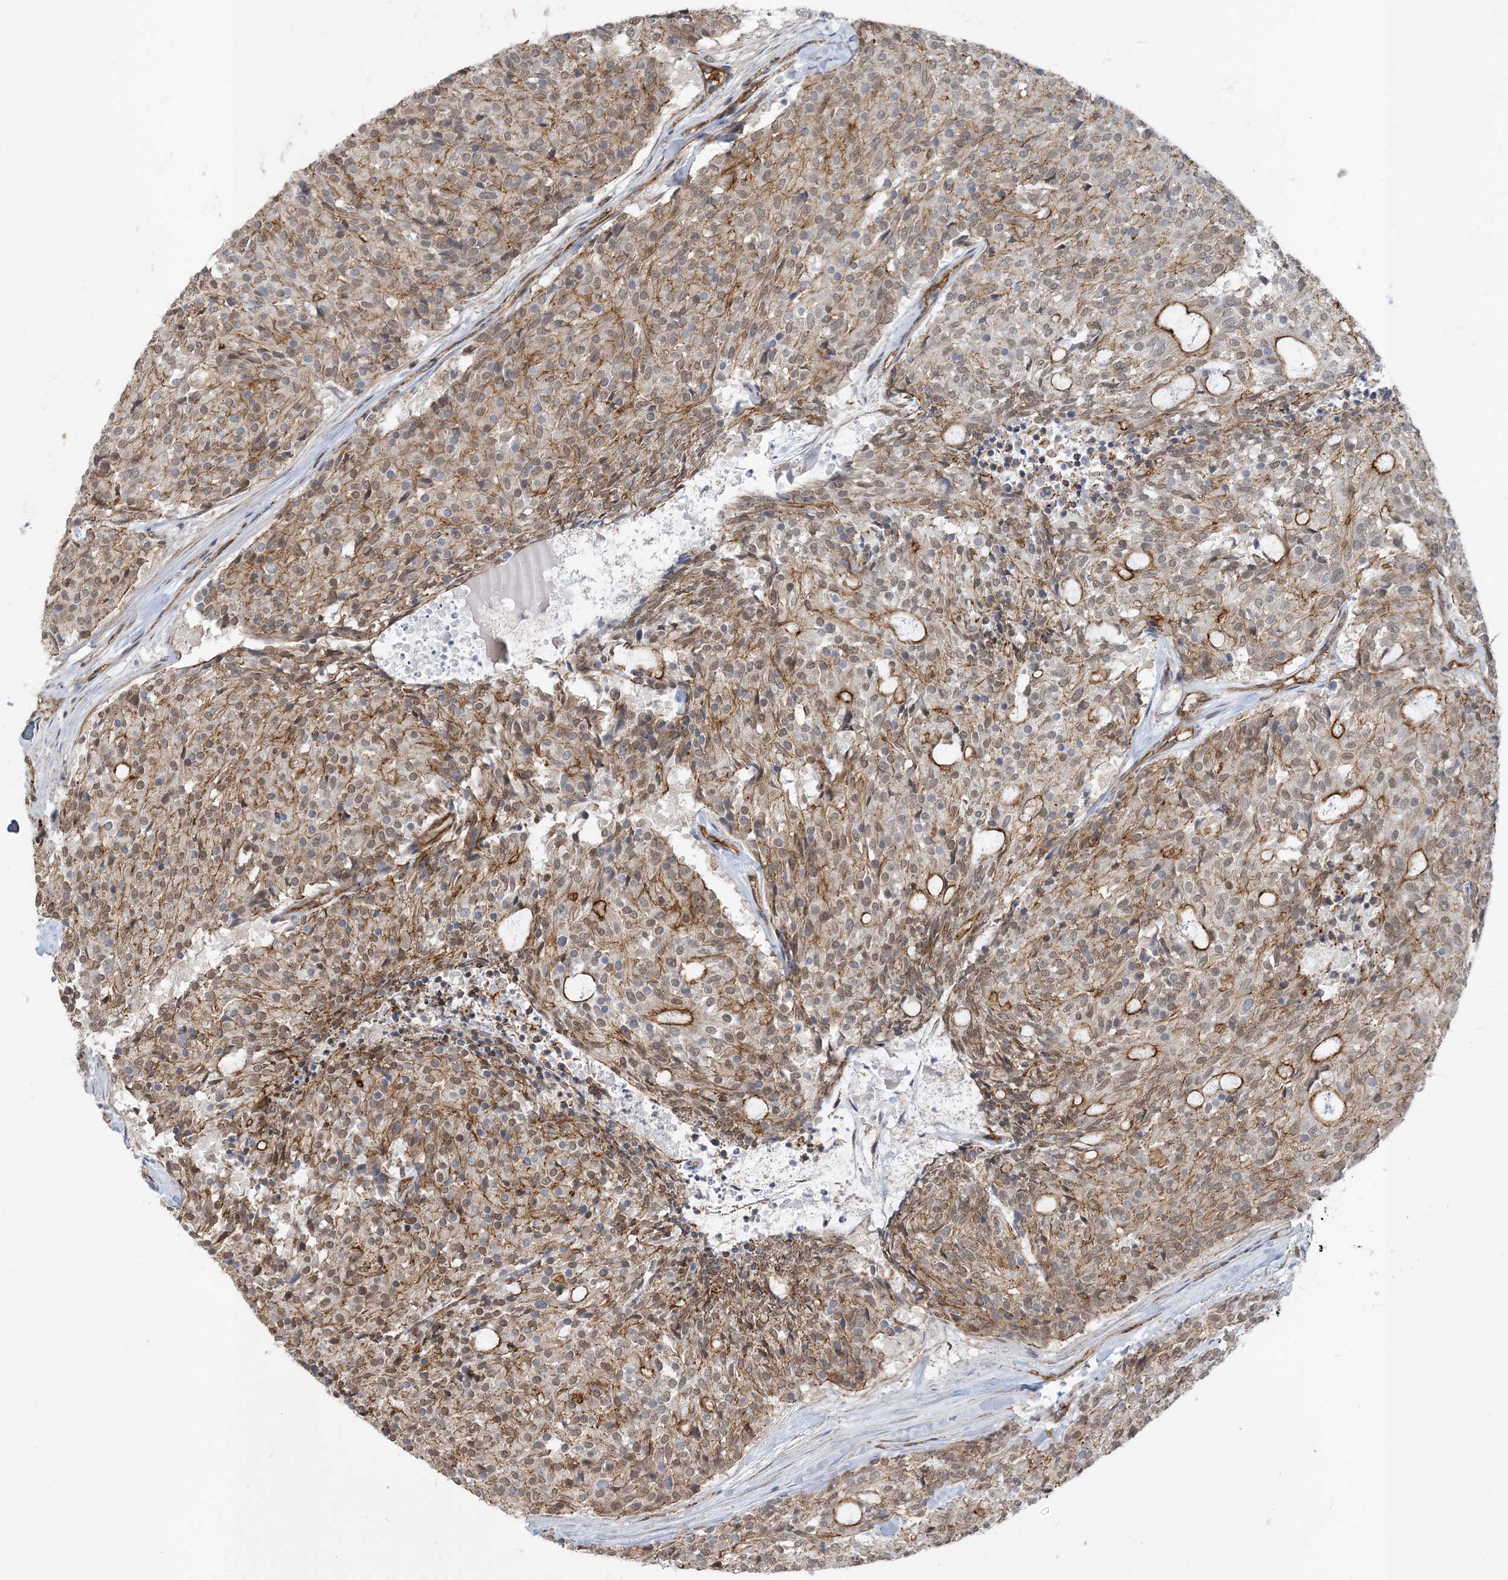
{"staining": {"intensity": "moderate", "quantity": ">75%", "location": "cytoplasmic/membranous,nuclear"}, "tissue": "carcinoid", "cell_type": "Tumor cells", "image_type": "cancer", "snomed": [{"axis": "morphology", "description": "Carcinoid, malignant, NOS"}, {"axis": "topography", "description": "Pancreas"}], "caption": "Immunohistochemical staining of human carcinoid demonstrates moderate cytoplasmic/membranous and nuclear protein staining in approximately >75% of tumor cells.", "gene": "RAI14", "patient": {"sex": "female", "age": 54}}